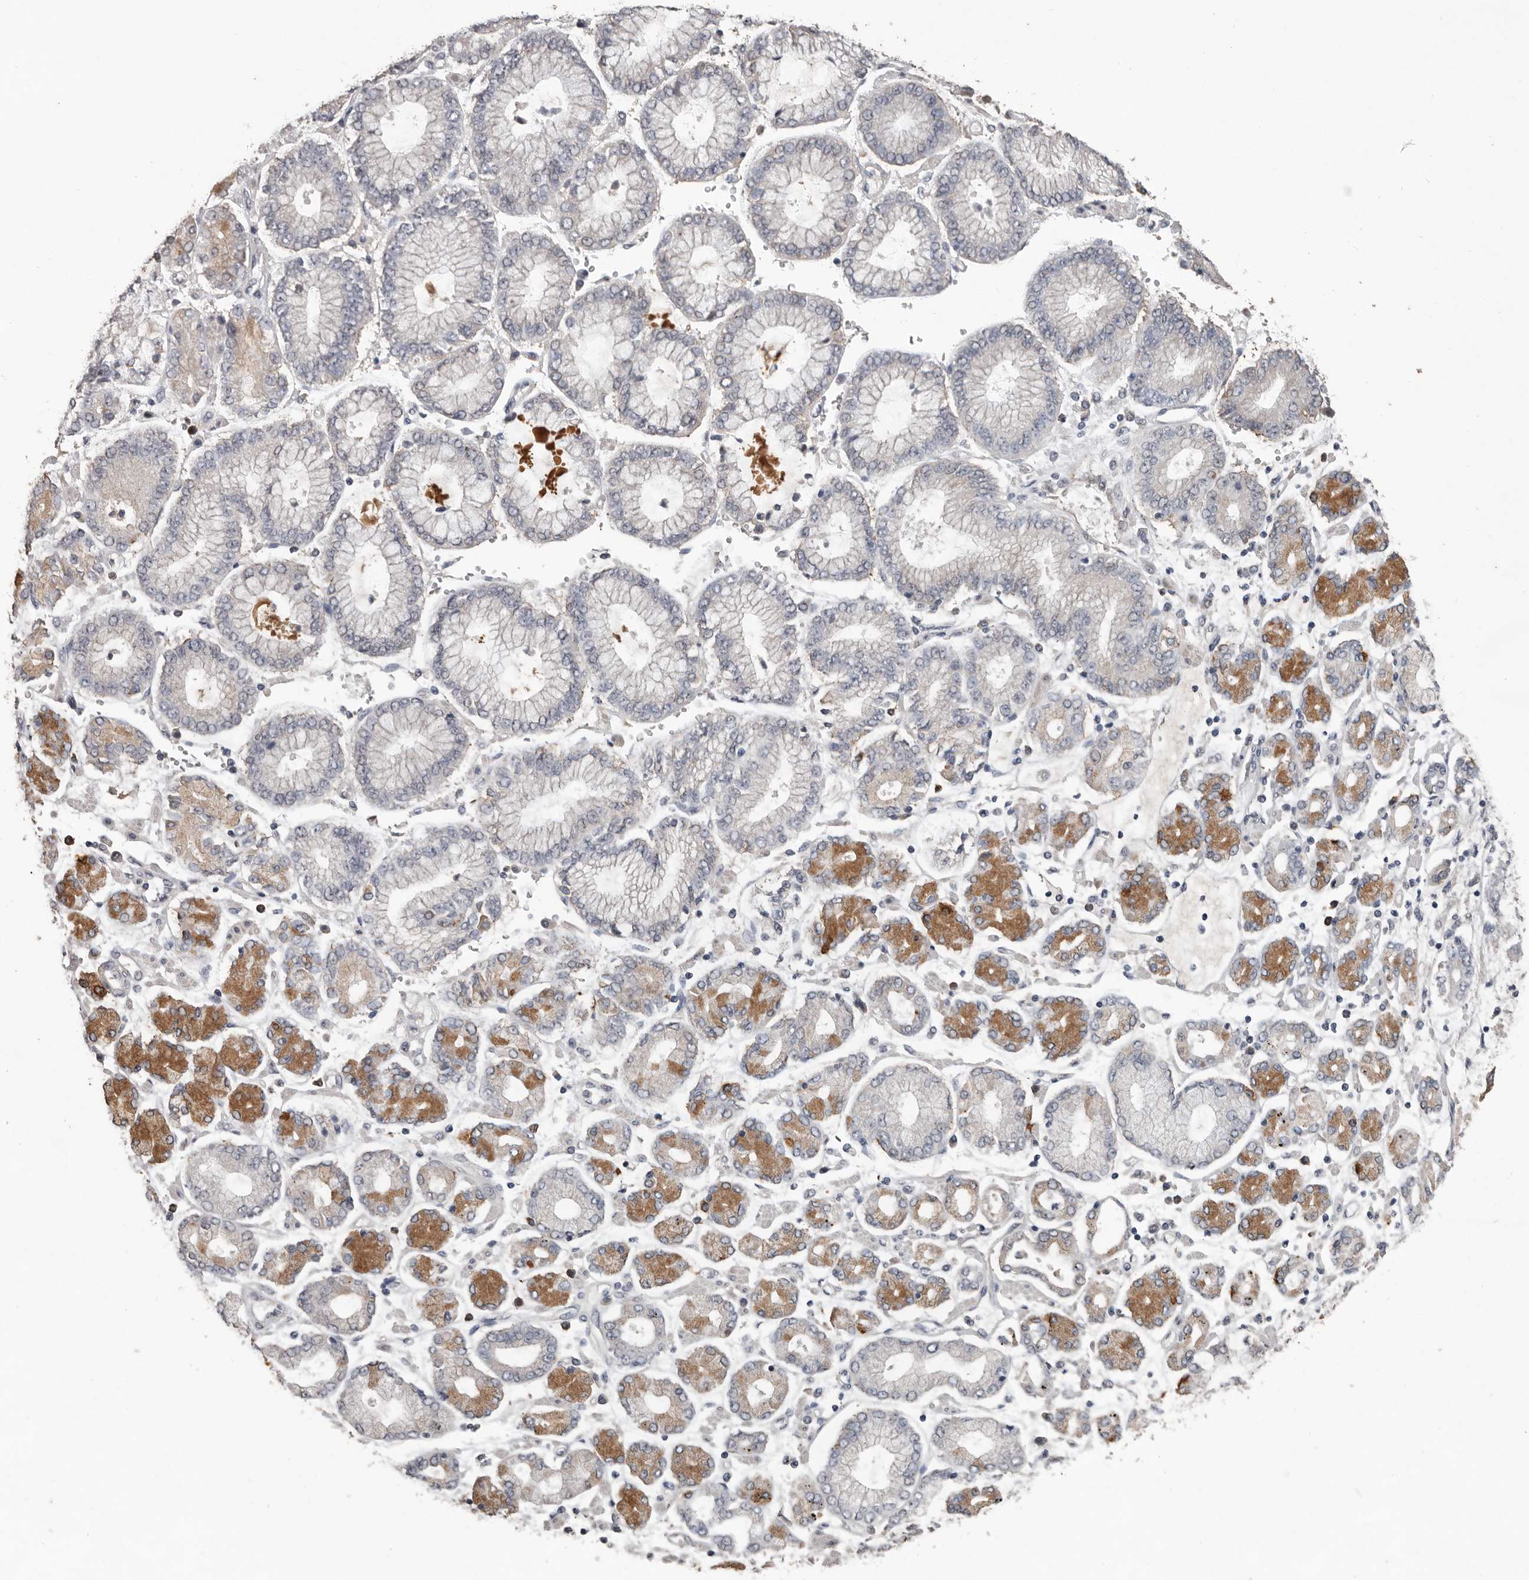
{"staining": {"intensity": "negative", "quantity": "none", "location": "none"}, "tissue": "stomach cancer", "cell_type": "Tumor cells", "image_type": "cancer", "snomed": [{"axis": "morphology", "description": "Adenocarcinoma, NOS"}, {"axis": "topography", "description": "Stomach"}], "caption": "Immunohistochemistry (IHC) histopathology image of neoplastic tissue: stomach cancer (adenocarcinoma) stained with DAB (3,3'-diaminobenzidine) shows no significant protein positivity in tumor cells.", "gene": "MTF1", "patient": {"sex": "male", "age": 76}}